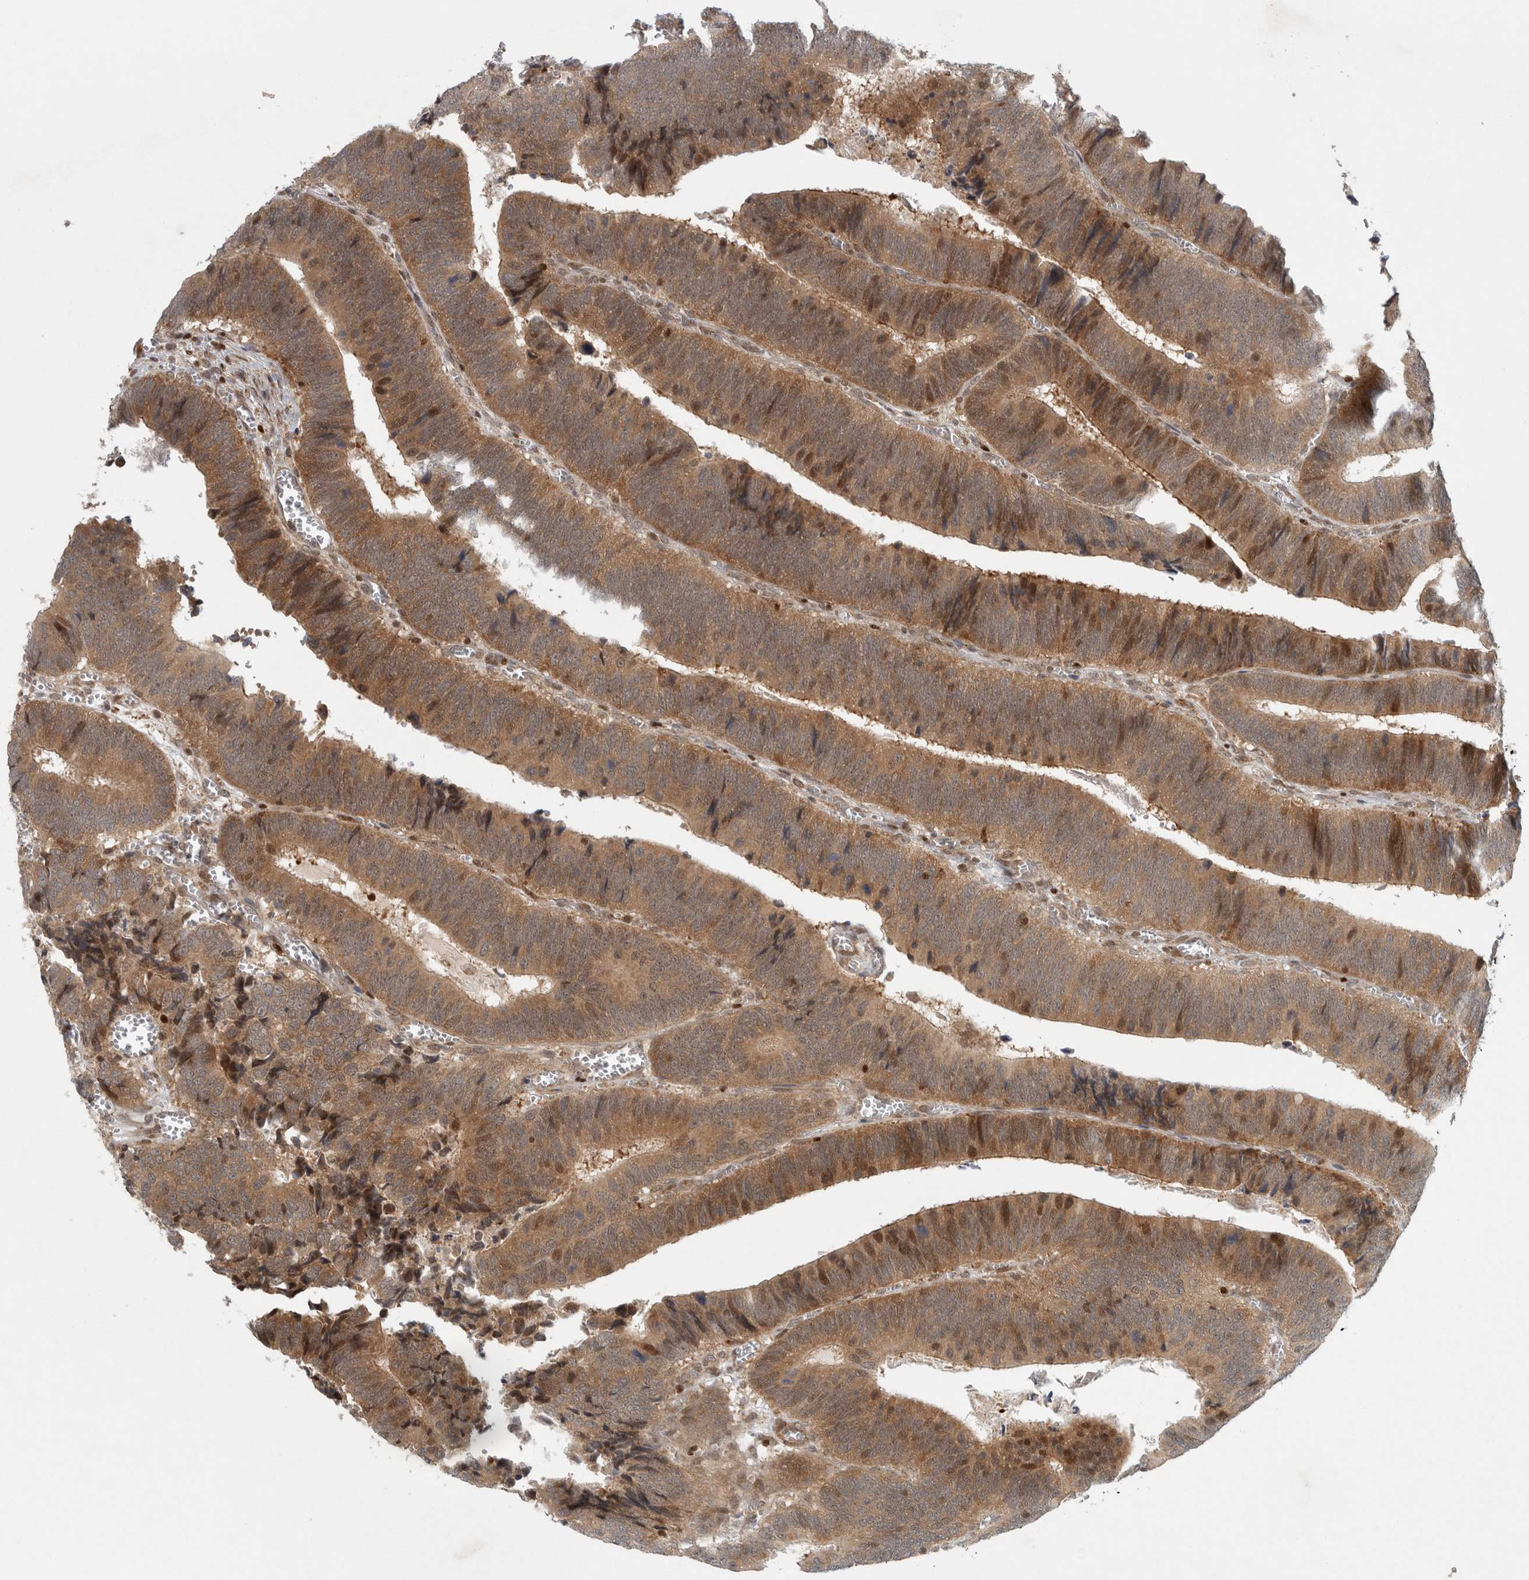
{"staining": {"intensity": "moderate", "quantity": ">75%", "location": "cytoplasmic/membranous,nuclear"}, "tissue": "colorectal cancer", "cell_type": "Tumor cells", "image_type": "cancer", "snomed": [{"axis": "morphology", "description": "Inflammation, NOS"}, {"axis": "morphology", "description": "Adenocarcinoma, NOS"}, {"axis": "topography", "description": "Colon"}], "caption": "Protein analysis of colorectal cancer (adenocarcinoma) tissue shows moderate cytoplasmic/membranous and nuclear staining in approximately >75% of tumor cells.", "gene": "KDM8", "patient": {"sex": "male", "age": 72}}